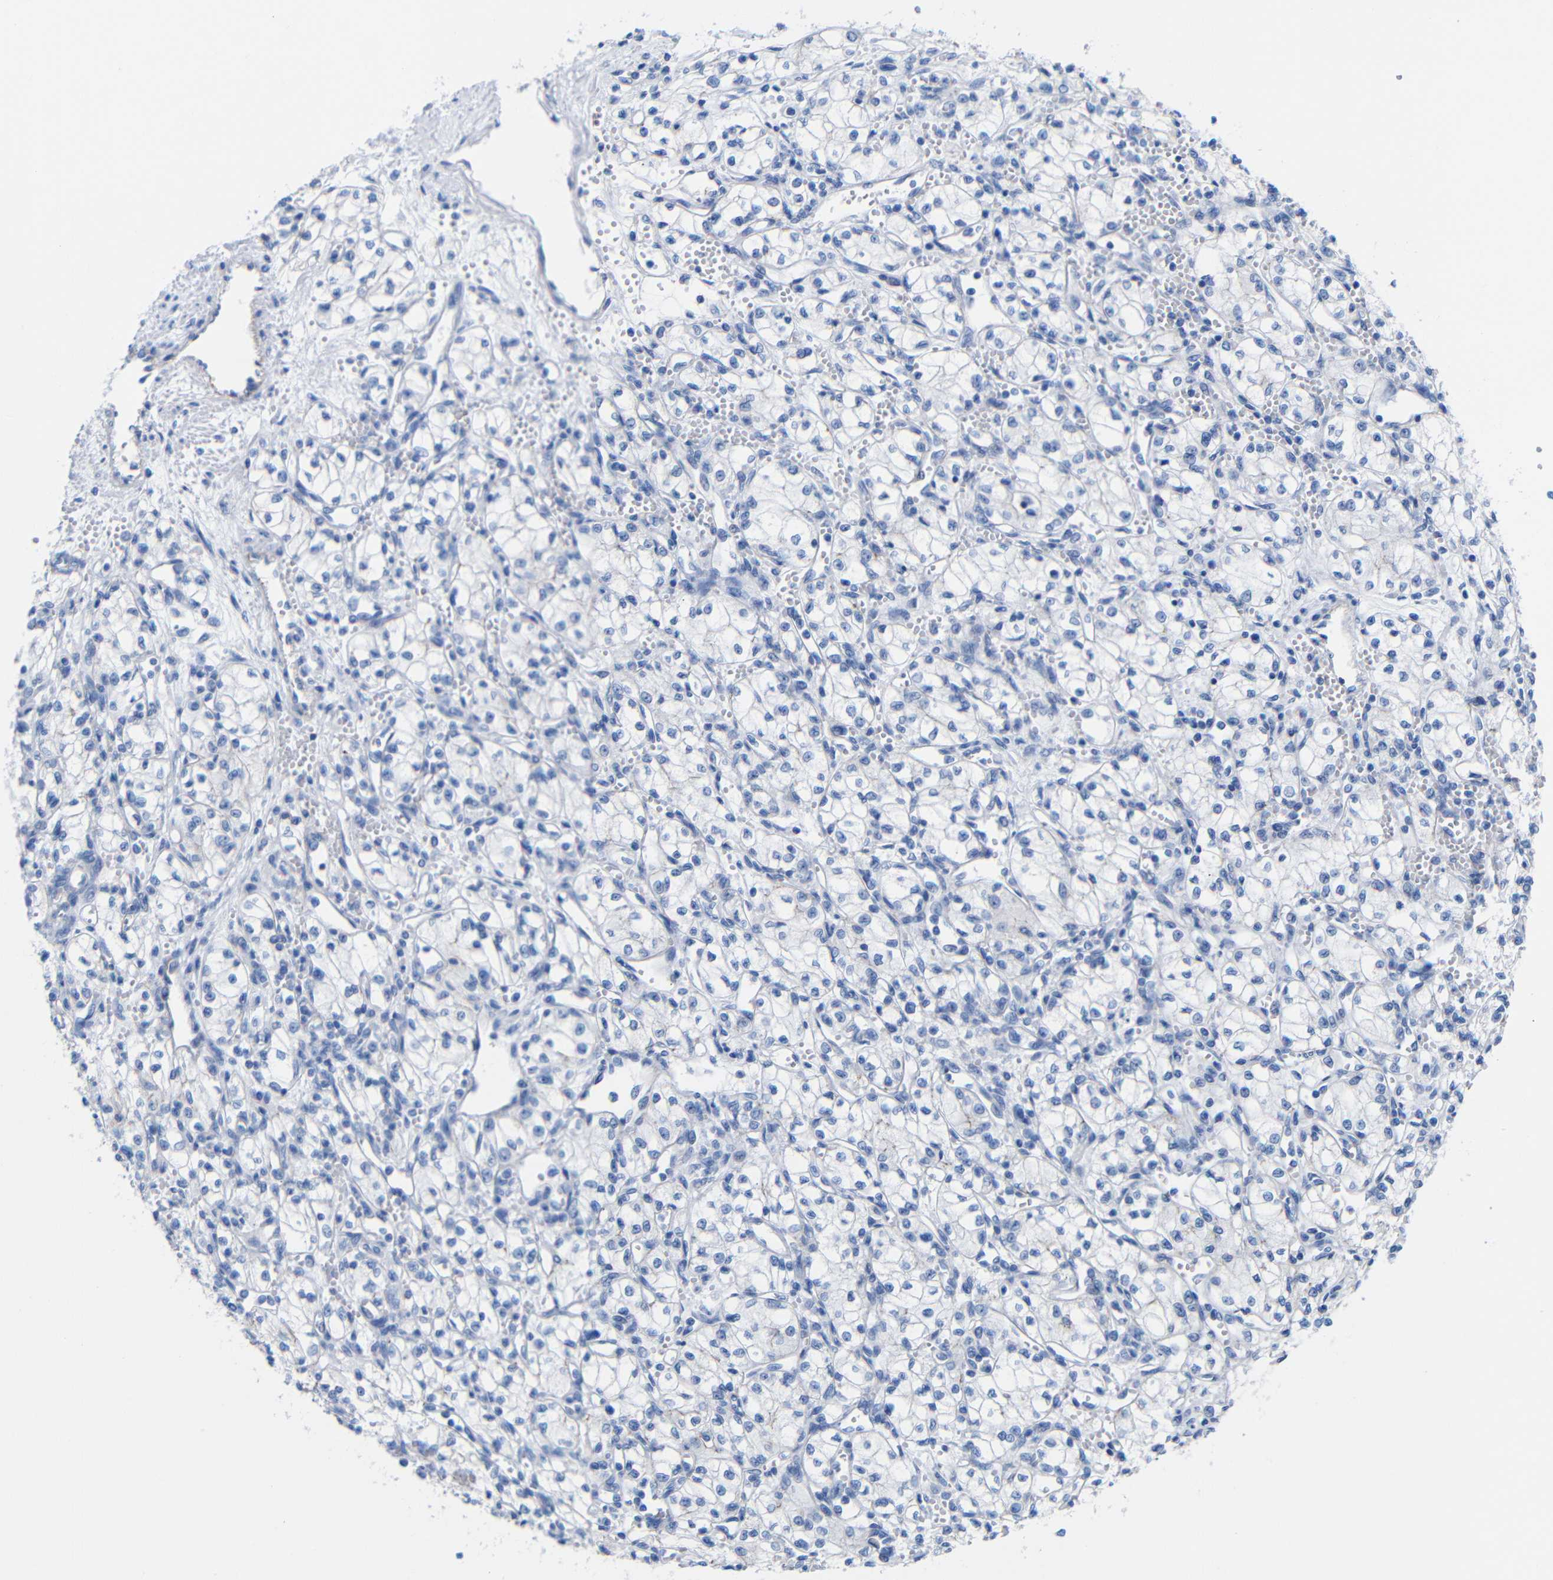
{"staining": {"intensity": "negative", "quantity": "none", "location": "none"}, "tissue": "renal cancer", "cell_type": "Tumor cells", "image_type": "cancer", "snomed": [{"axis": "morphology", "description": "Normal tissue, NOS"}, {"axis": "morphology", "description": "Adenocarcinoma, NOS"}, {"axis": "topography", "description": "Kidney"}], "caption": "Immunohistochemistry of renal cancer demonstrates no expression in tumor cells.", "gene": "CGNL1", "patient": {"sex": "male", "age": 59}}